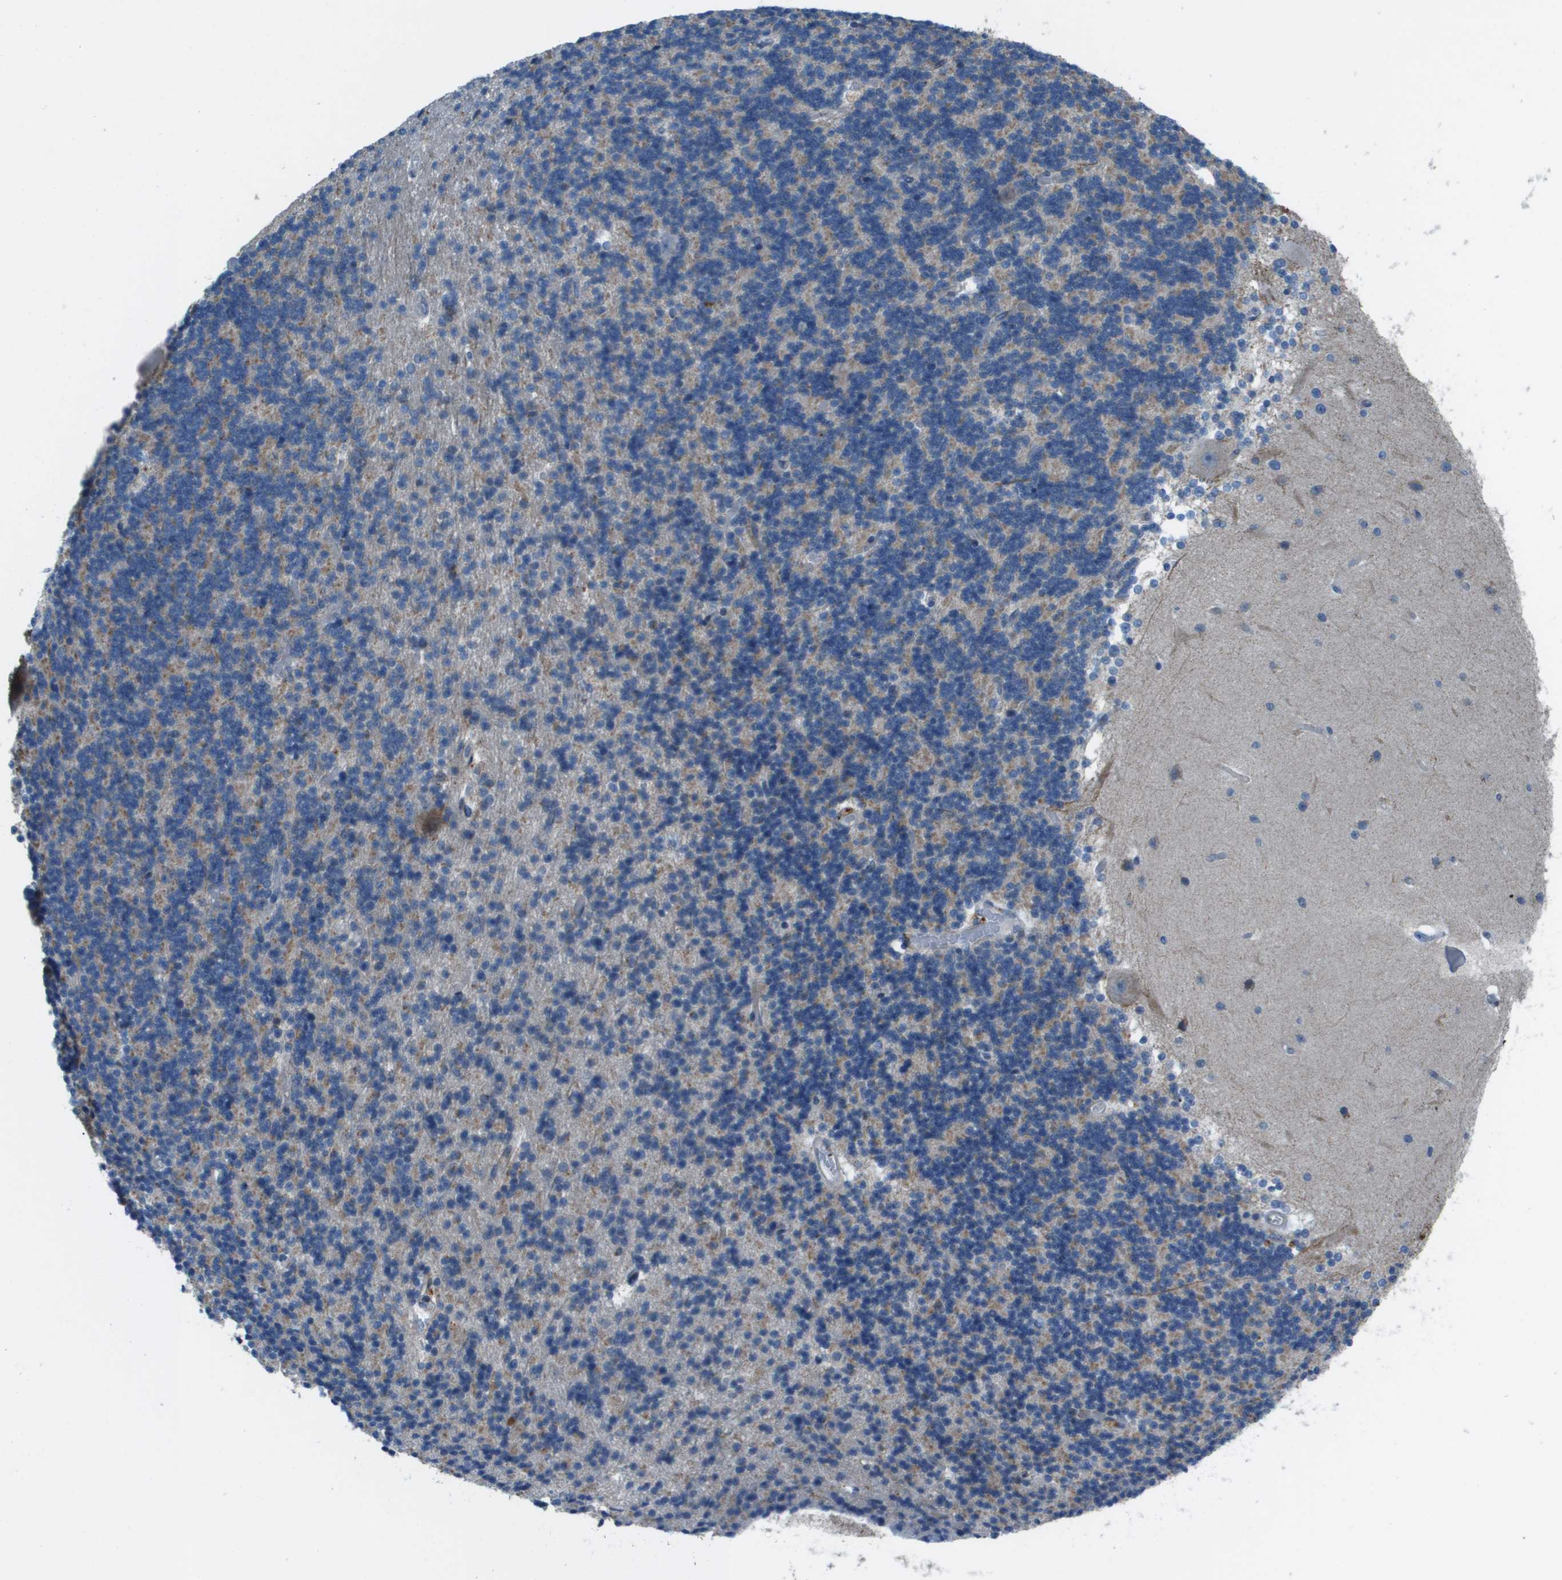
{"staining": {"intensity": "moderate", "quantity": "25%-75%", "location": "cytoplasmic/membranous"}, "tissue": "cerebellum", "cell_type": "Cells in granular layer", "image_type": "normal", "snomed": [{"axis": "morphology", "description": "Normal tissue, NOS"}, {"axis": "topography", "description": "Cerebellum"}], "caption": "This micrograph reveals immunohistochemistry (IHC) staining of benign human cerebellum, with medium moderate cytoplasmic/membranous staining in about 25%-75% of cells in granular layer.", "gene": "GALNT6", "patient": {"sex": "female", "age": 54}}